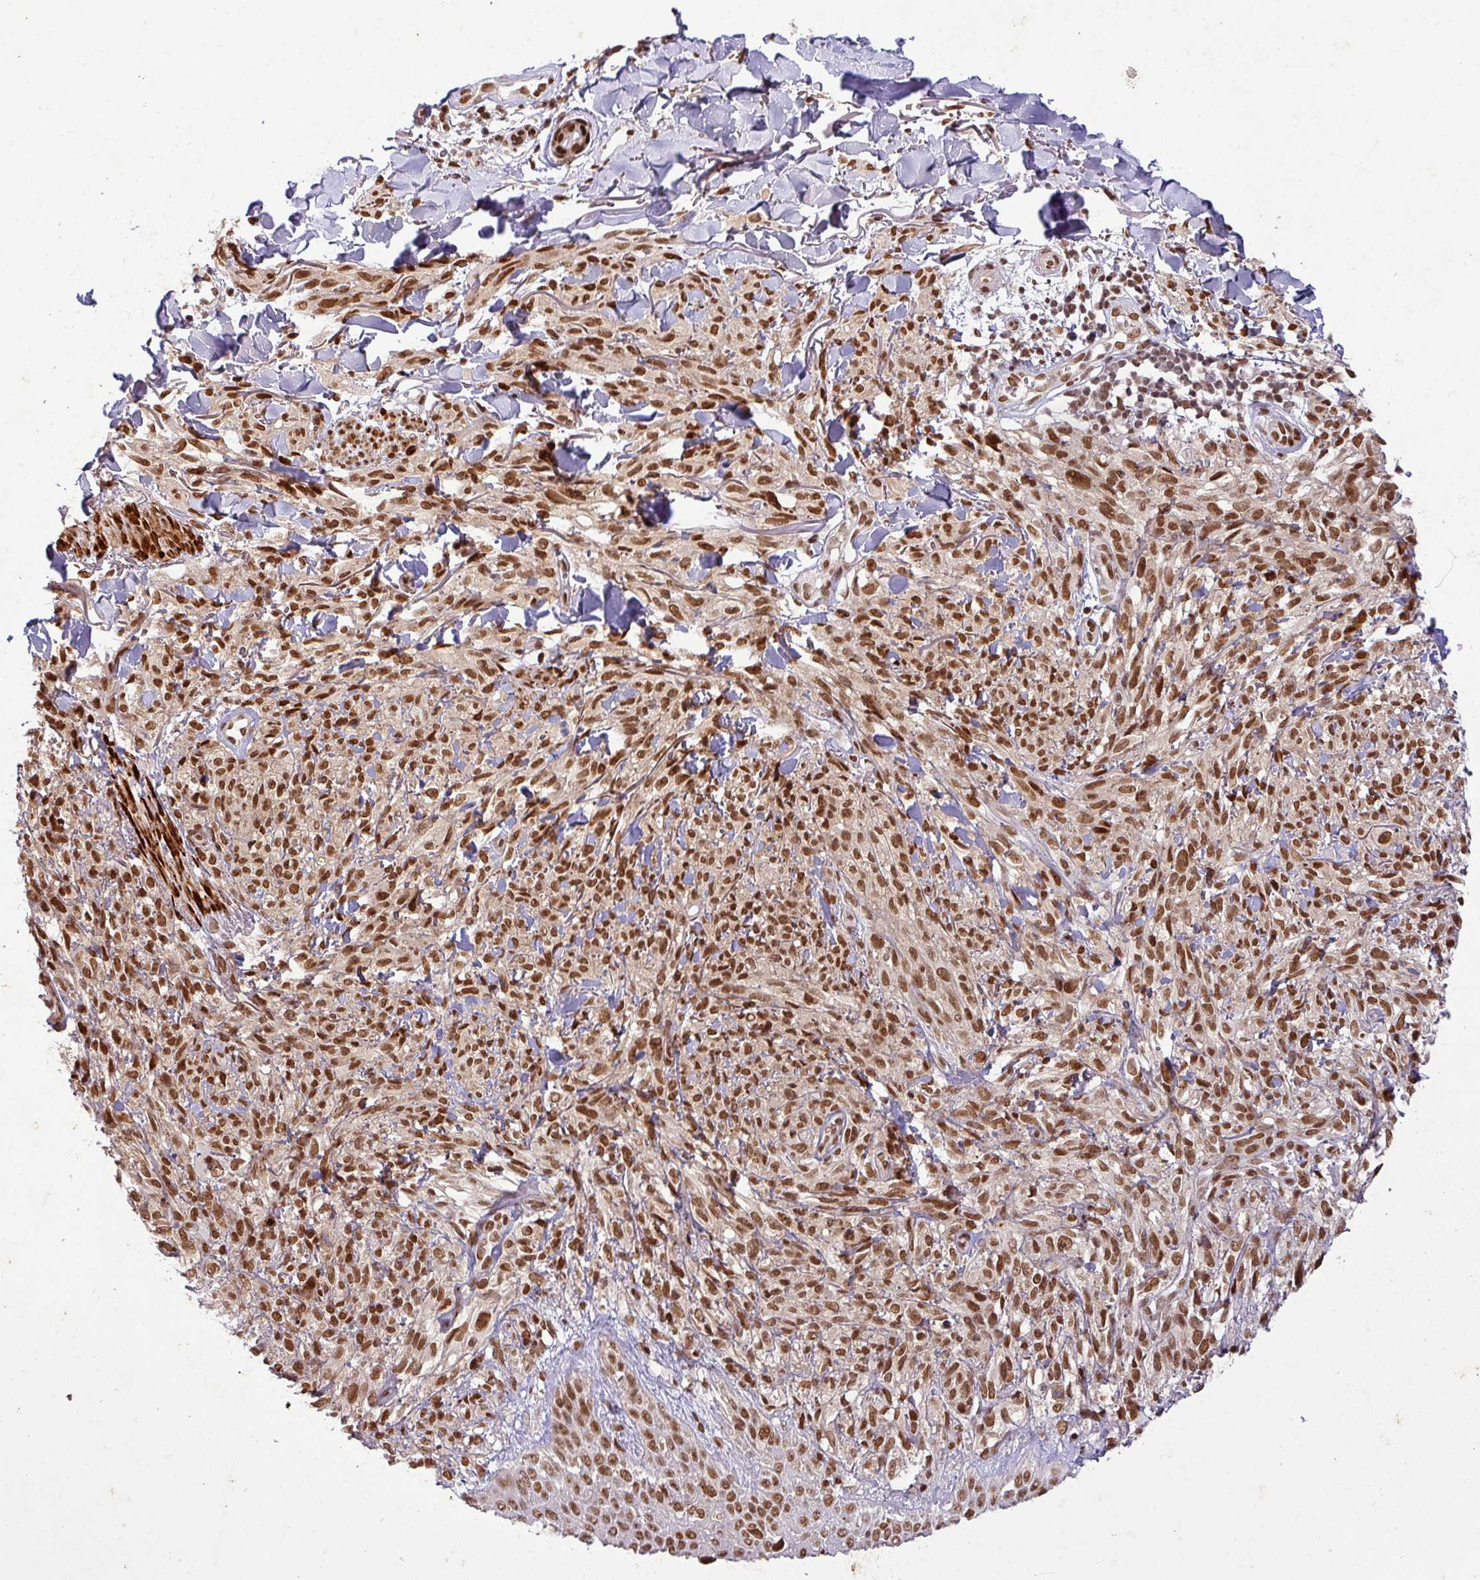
{"staining": {"intensity": "strong", "quantity": ">75%", "location": "nuclear"}, "tissue": "melanoma", "cell_type": "Tumor cells", "image_type": "cancer", "snomed": [{"axis": "morphology", "description": "Malignant melanoma, NOS"}, {"axis": "topography", "description": "Skin of forearm"}], "caption": "High-power microscopy captured an immunohistochemistry (IHC) image of melanoma, revealing strong nuclear positivity in about >75% of tumor cells.", "gene": "SRSF2", "patient": {"sex": "female", "age": 65}}